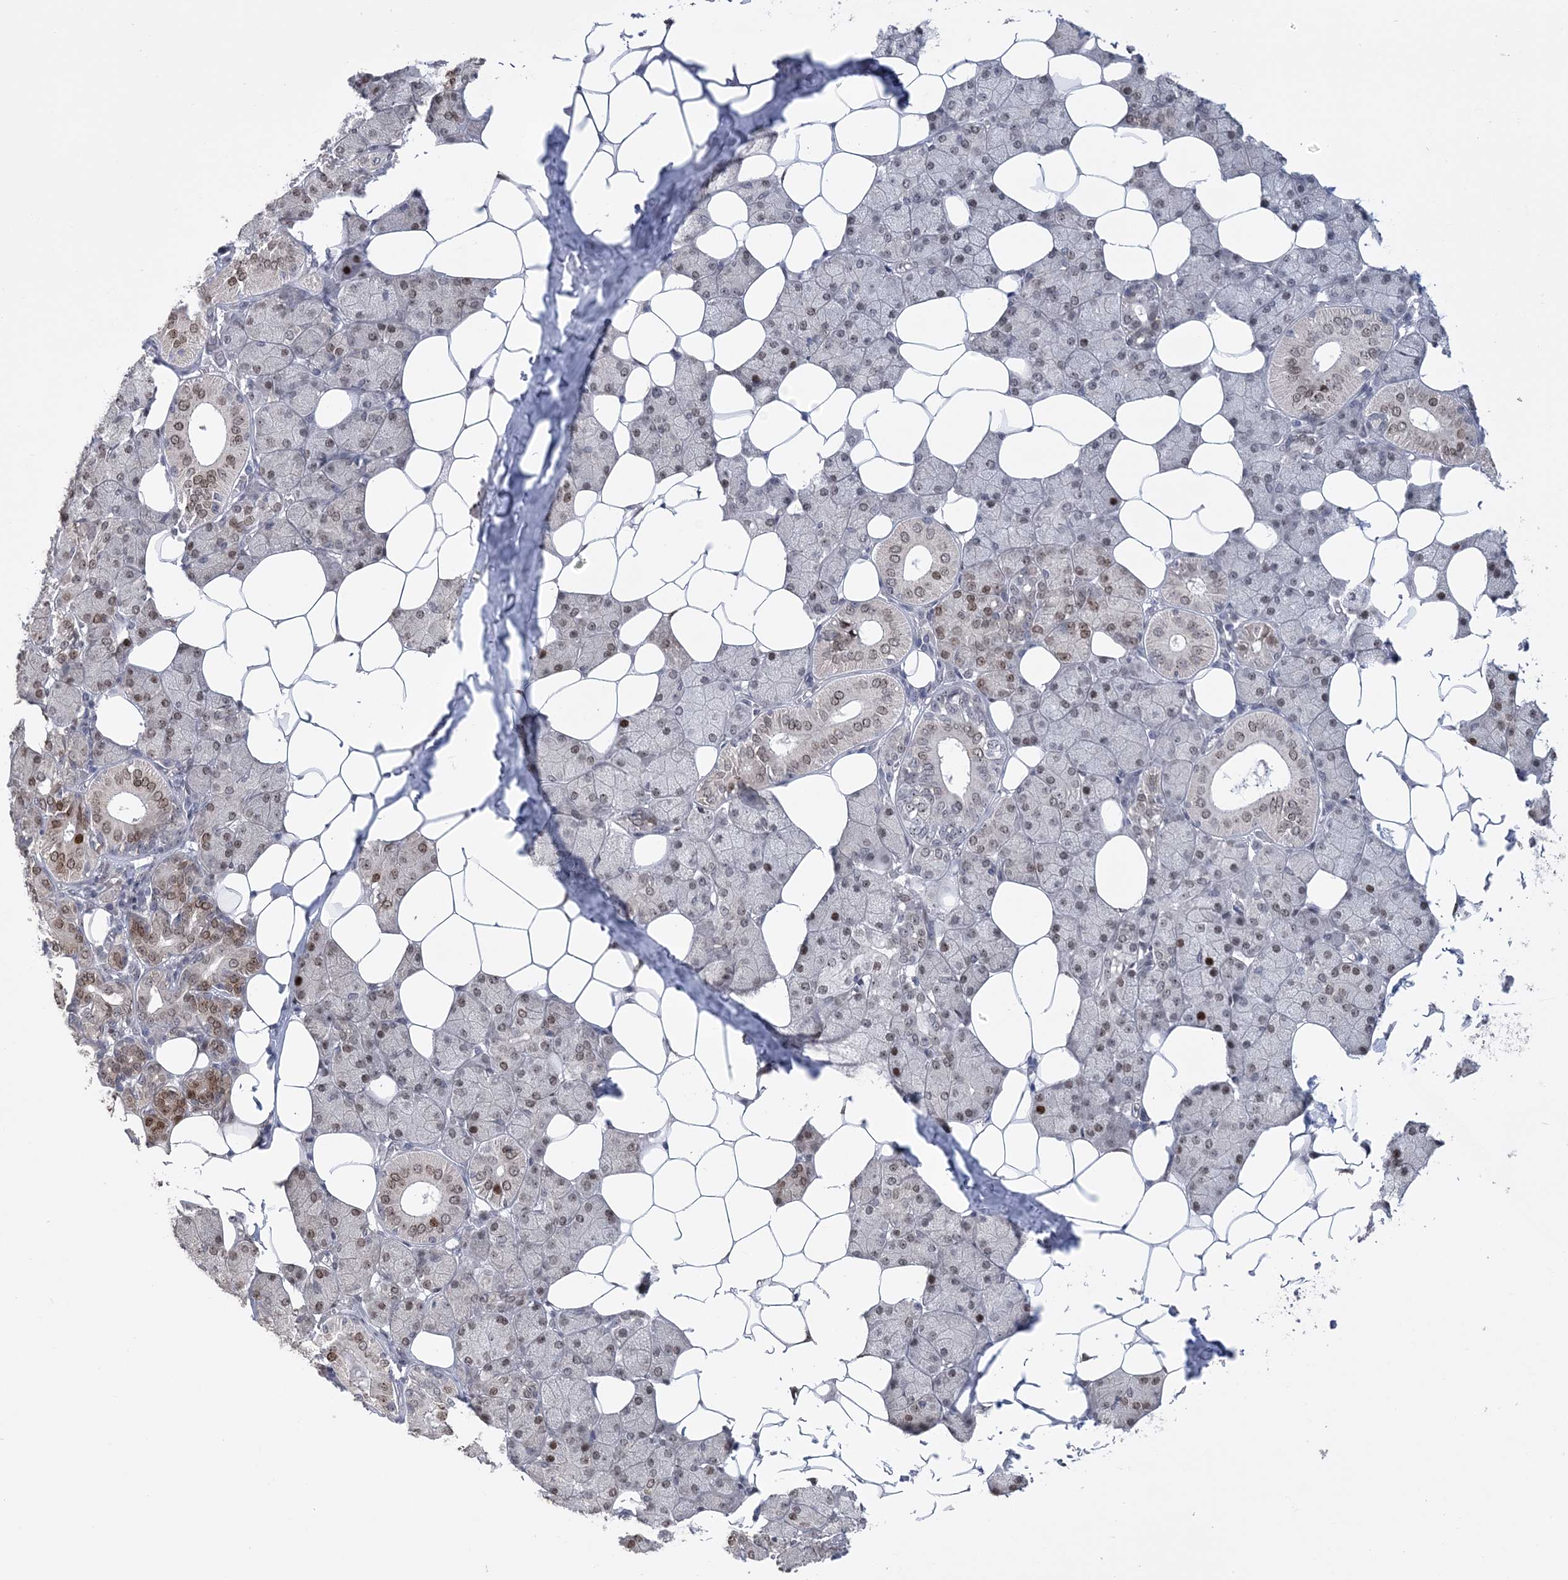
{"staining": {"intensity": "moderate", "quantity": "25%-75%", "location": "nuclear"}, "tissue": "salivary gland", "cell_type": "Glandular cells", "image_type": "normal", "snomed": [{"axis": "morphology", "description": "Normal tissue, NOS"}, {"axis": "topography", "description": "Salivary gland"}], "caption": "Moderate nuclear protein staining is present in approximately 25%-75% of glandular cells in salivary gland.", "gene": "HOMEZ", "patient": {"sex": "female", "age": 33}}